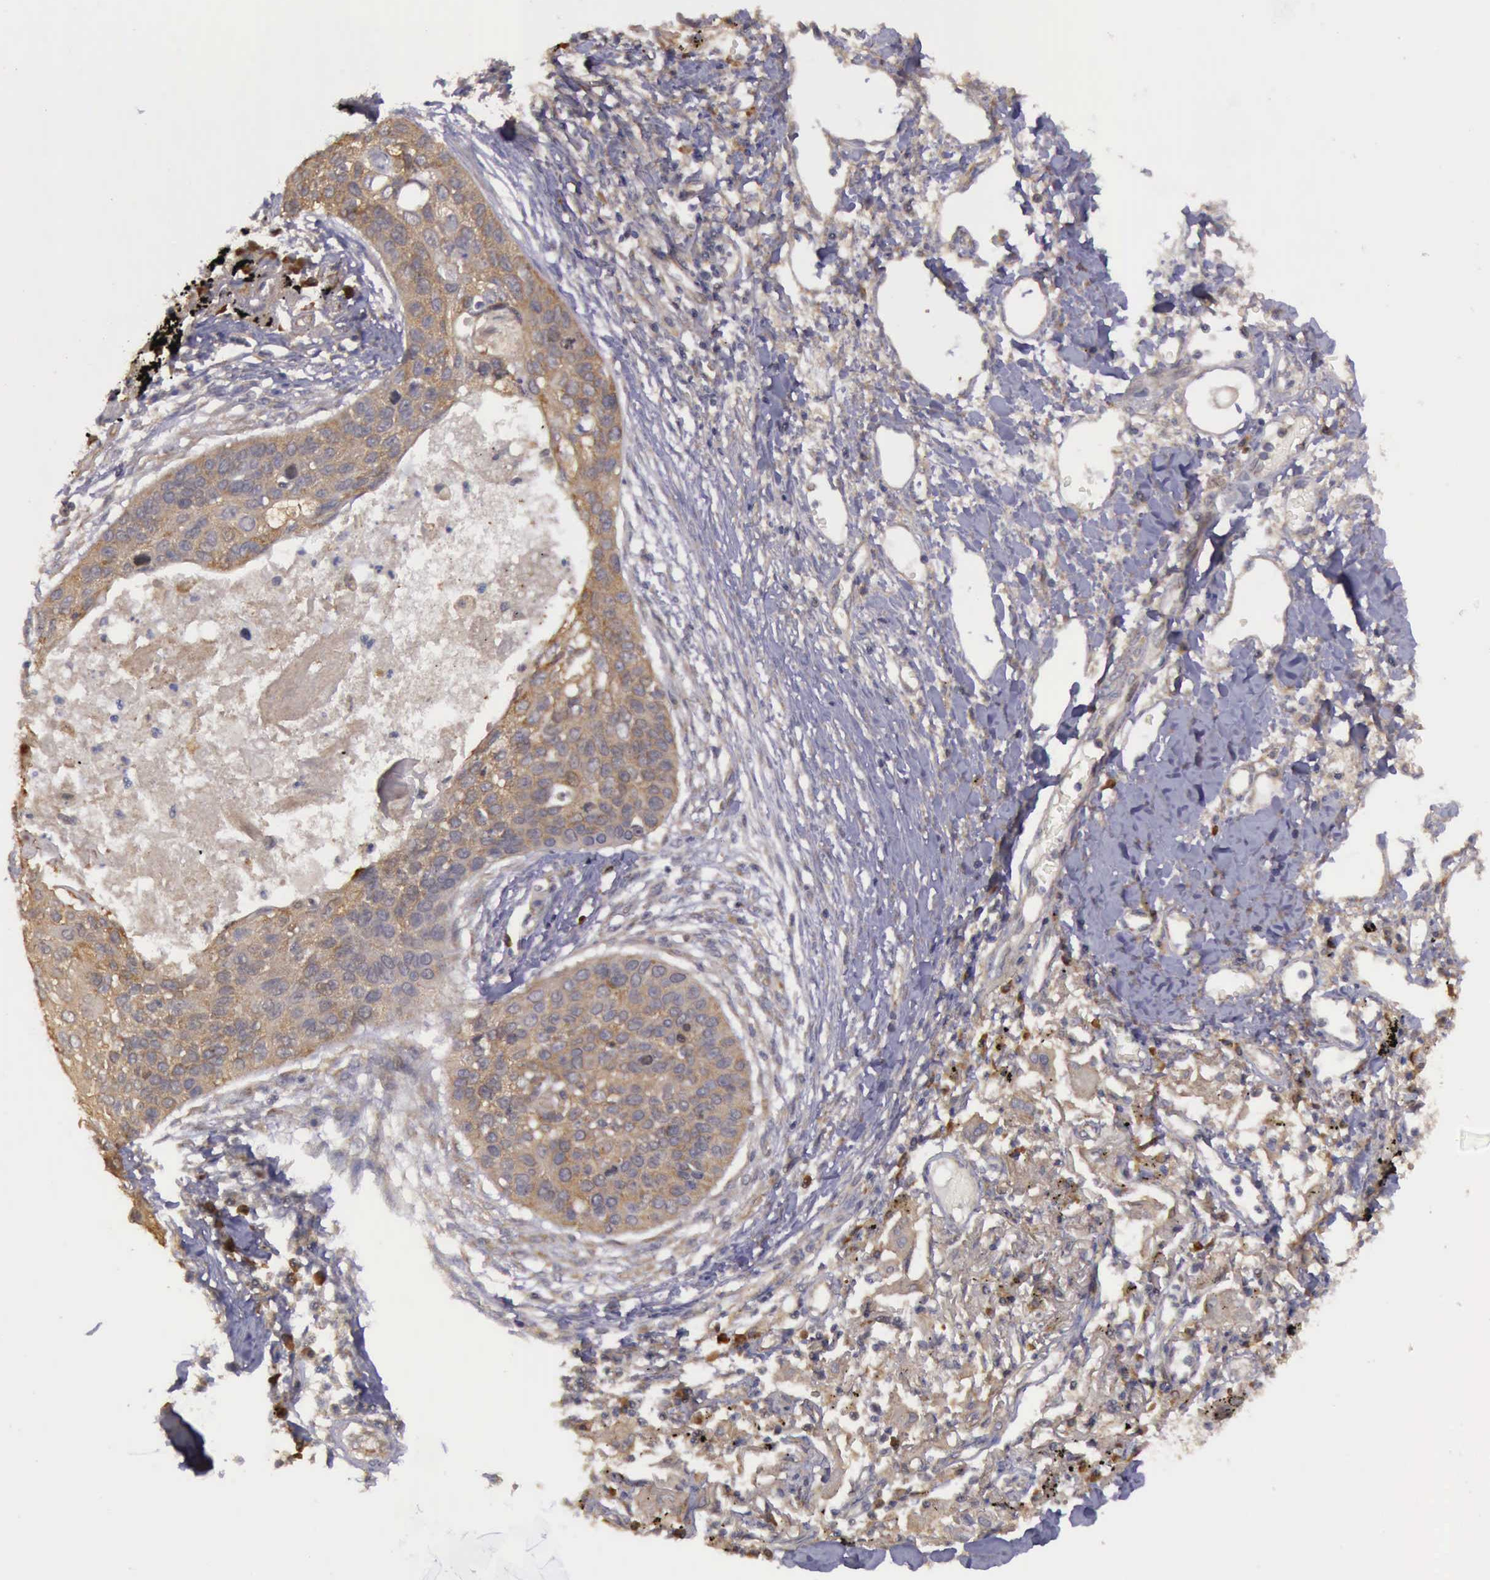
{"staining": {"intensity": "moderate", "quantity": ">75%", "location": "cytoplasmic/membranous"}, "tissue": "lung cancer", "cell_type": "Tumor cells", "image_type": "cancer", "snomed": [{"axis": "morphology", "description": "Squamous cell carcinoma, NOS"}, {"axis": "topography", "description": "Lung"}], "caption": "DAB immunohistochemical staining of human lung squamous cell carcinoma exhibits moderate cytoplasmic/membranous protein staining in approximately >75% of tumor cells. (Stains: DAB in brown, nuclei in blue, Microscopy: brightfield microscopy at high magnification).", "gene": "EIF5", "patient": {"sex": "male", "age": 71}}